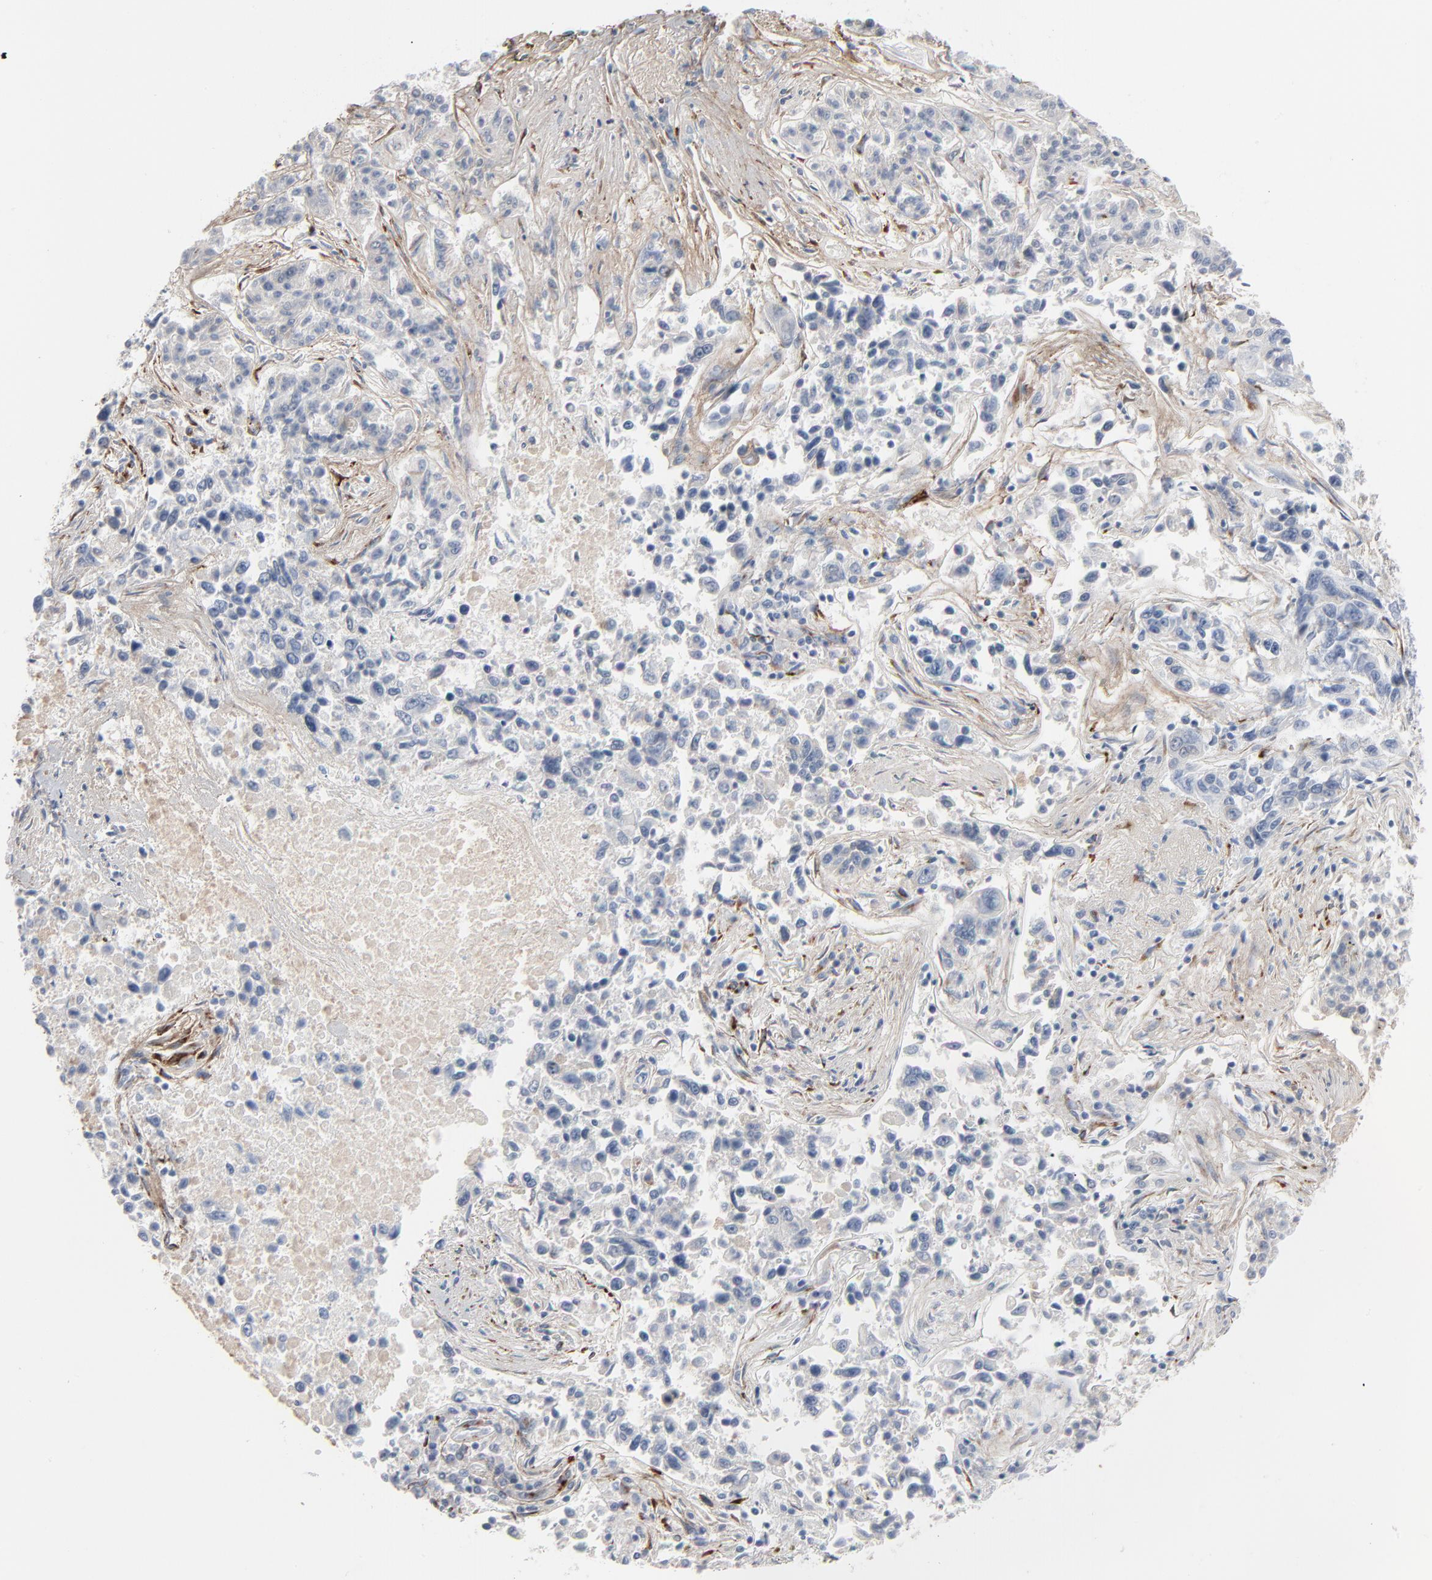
{"staining": {"intensity": "weak", "quantity": "<25%", "location": "cytoplasmic/membranous"}, "tissue": "lung cancer", "cell_type": "Tumor cells", "image_type": "cancer", "snomed": [{"axis": "morphology", "description": "Adenocarcinoma, NOS"}, {"axis": "topography", "description": "Lung"}], "caption": "There is no significant staining in tumor cells of lung cancer.", "gene": "BGN", "patient": {"sex": "male", "age": 84}}